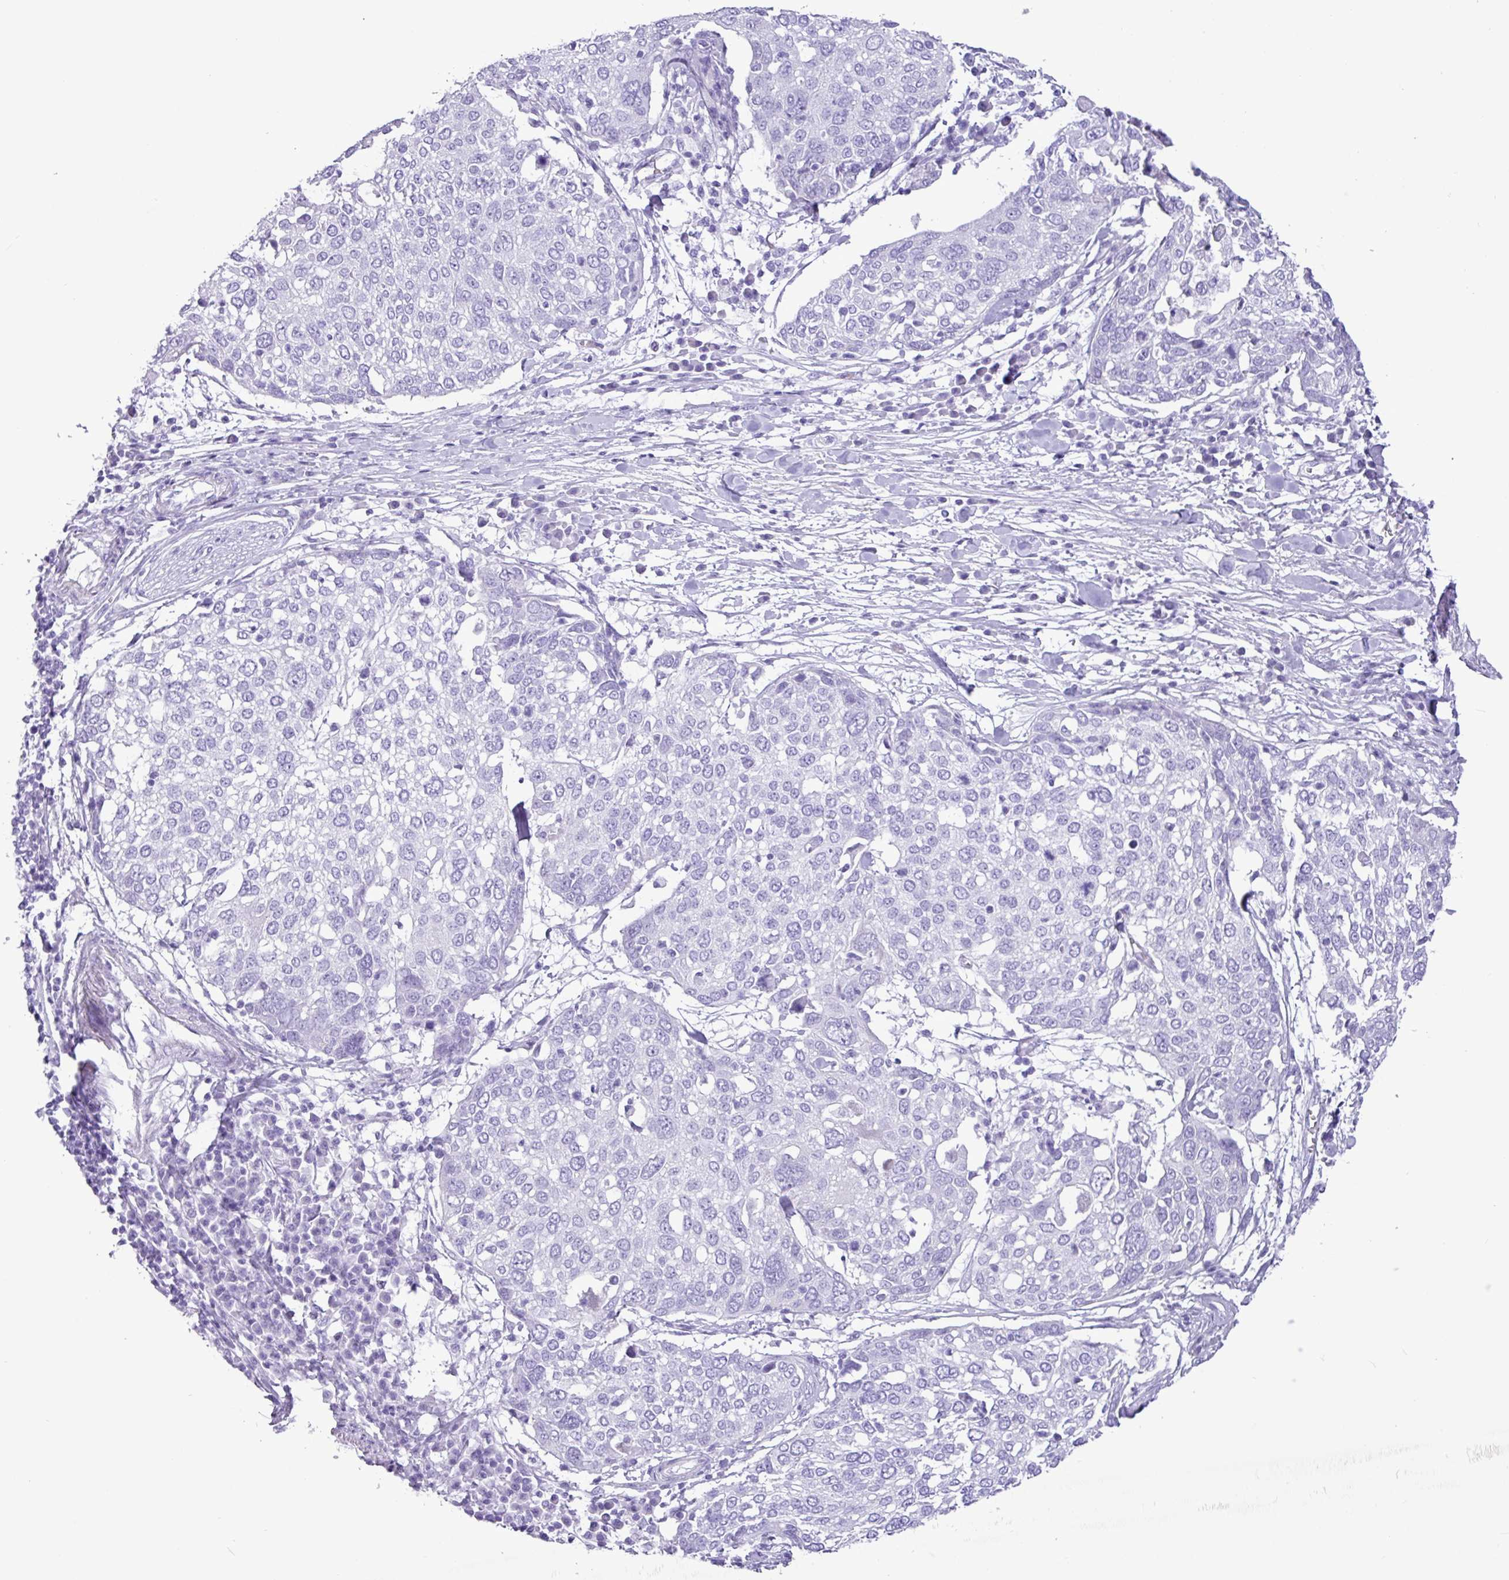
{"staining": {"intensity": "negative", "quantity": "none", "location": "none"}, "tissue": "lung cancer", "cell_type": "Tumor cells", "image_type": "cancer", "snomed": [{"axis": "morphology", "description": "Squamous cell carcinoma, NOS"}, {"axis": "topography", "description": "Lung"}], "caption": "Tumor cells are negative for protein expression in human lung cancer.", "gene": "CKMT2", "patient": {"sex": "male", "age": 65}}